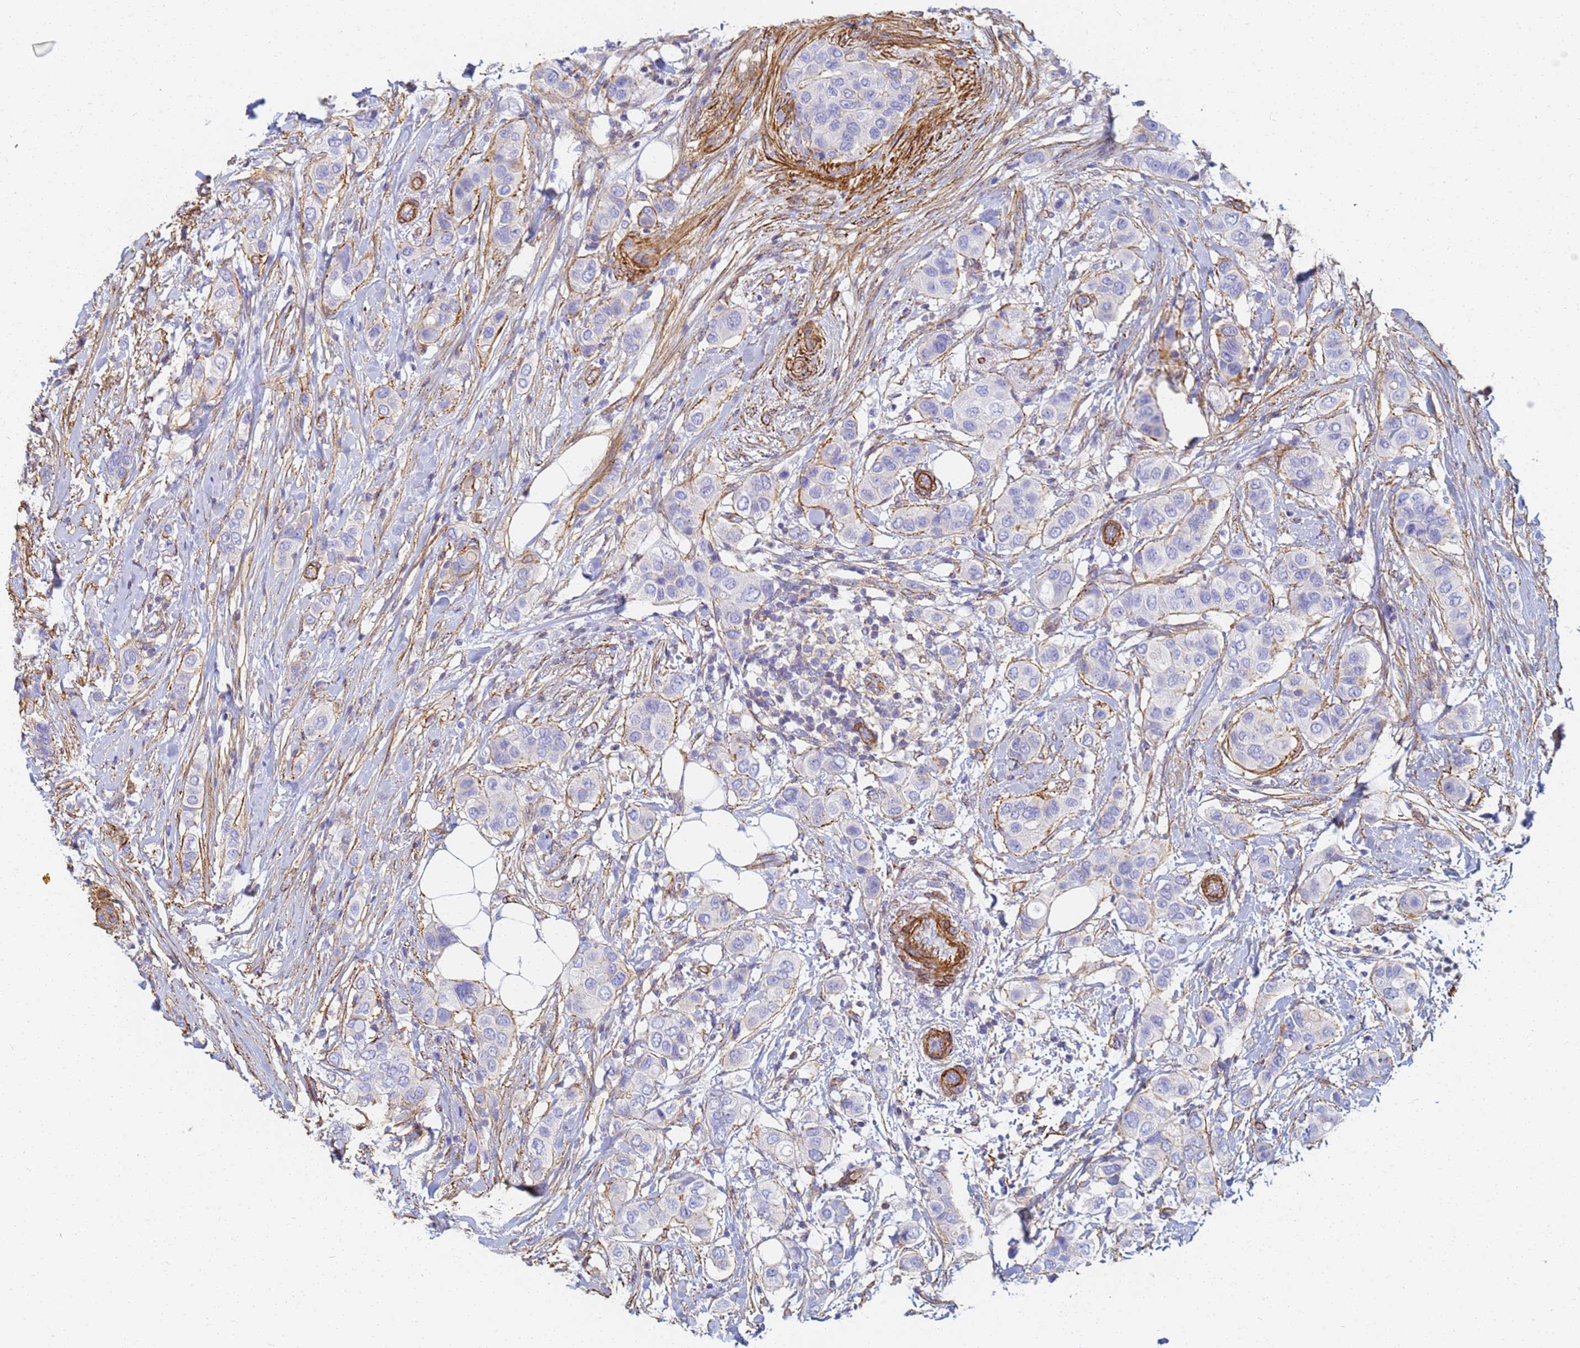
{"staining": {"intensity": "negative", "quantity": "none", "location": "none"}, "tissue": "breast cancer", "cell_type": "Tumor cells", "image_type": "cancer", "snomed": [{"axis": "morphology", "description": "Lobular carcinoma"}, {"axis": "topography", "description": "Breast"}], "caption": "This is an immunohistochemistry (IHC) histopathology image of human breast lobular carcinoma. There is no staining in tumor cells.", "gene": "TPM1", "patient": {"sex": "female", "age": 51}}